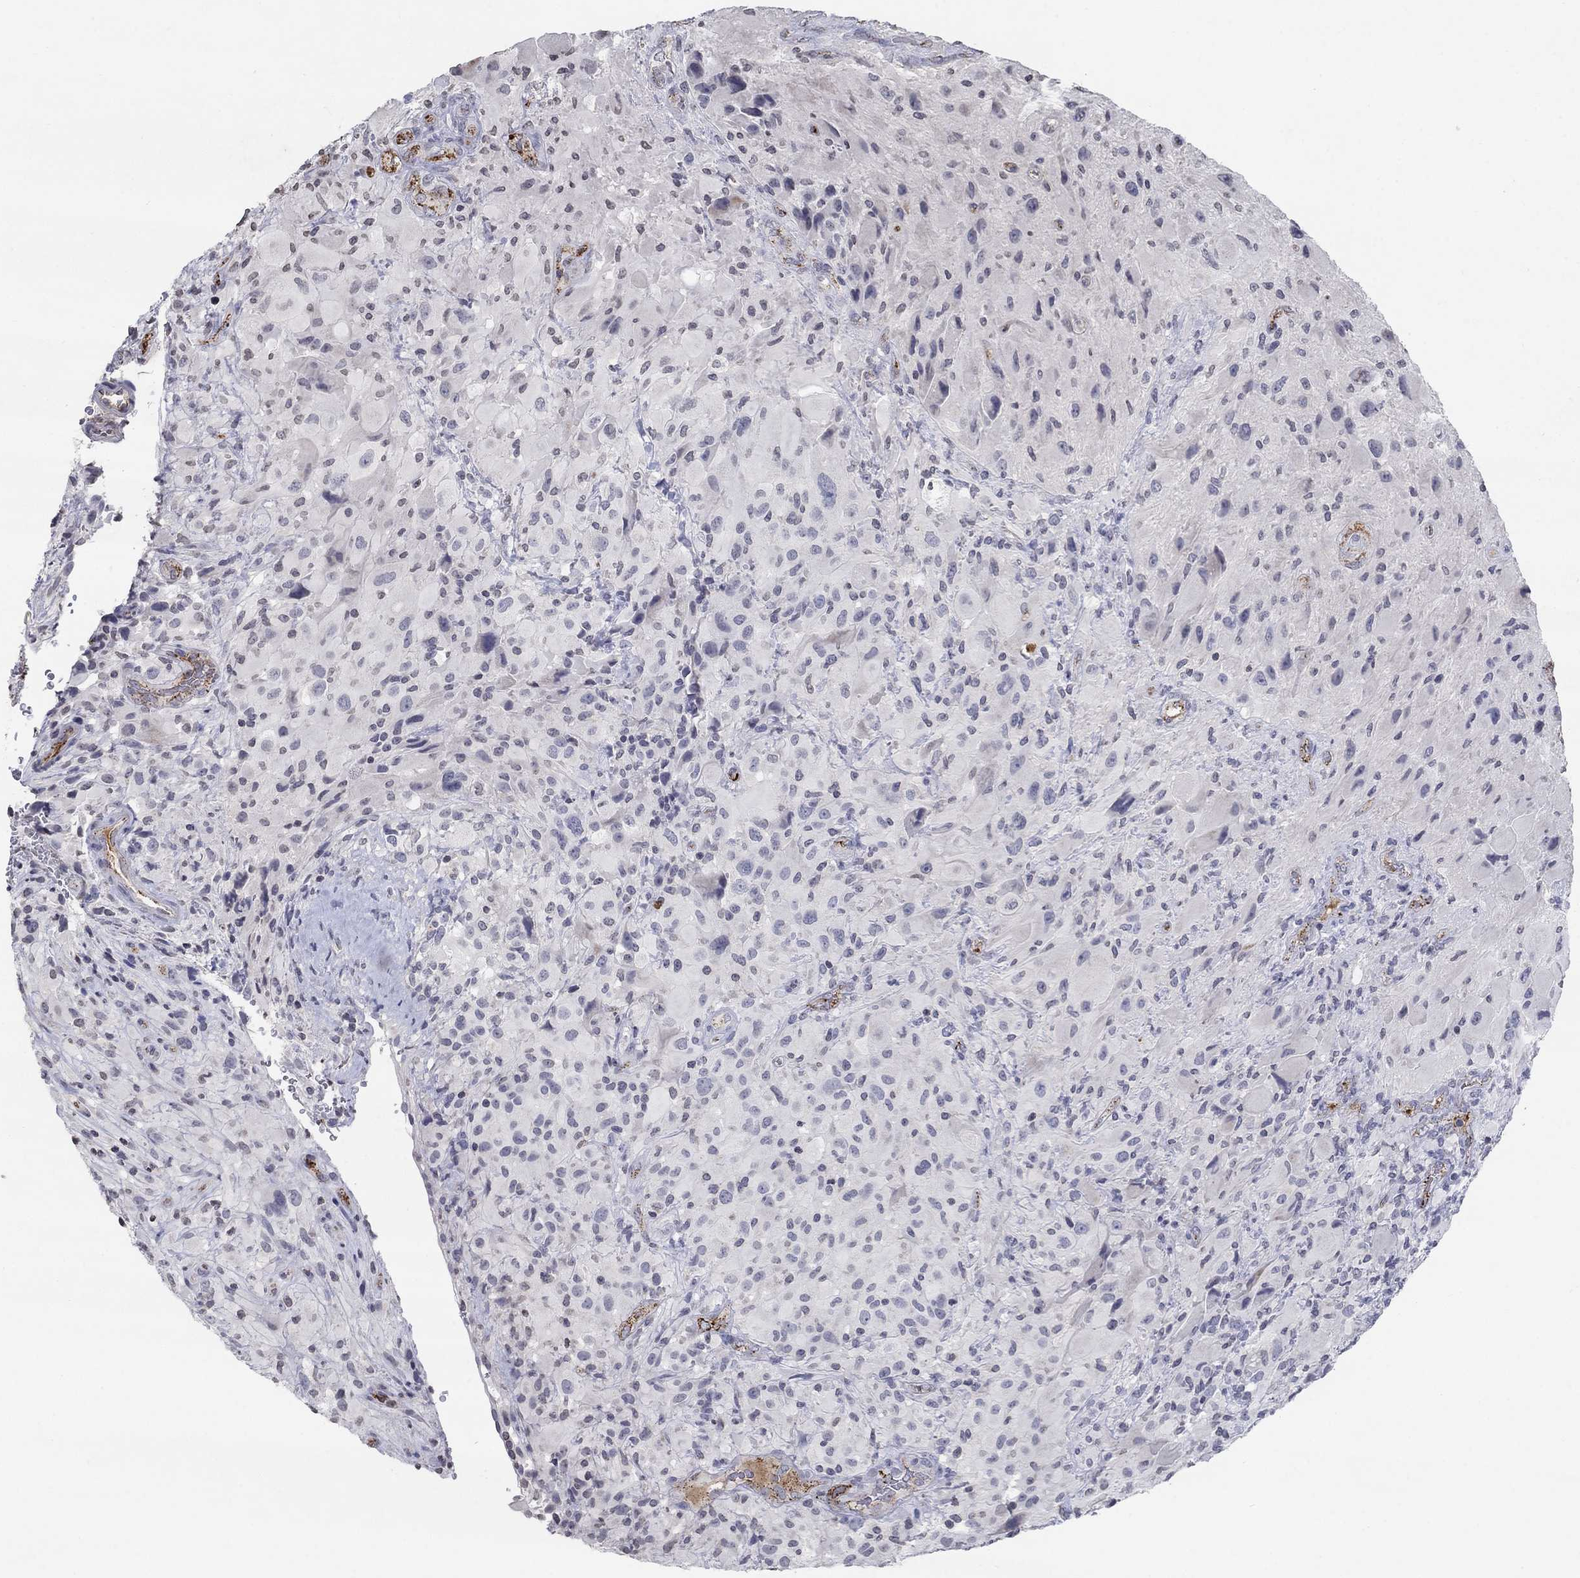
{"staining": {"intensity": "negative", "quantity": "none", "location": "none"}, "tissue": "glioma", "cell_type": "Tumor cells", "image_type": "cancer", "snomed": [{"axis": "morphology", "description": "Glioma, malignant, High grade"}, {"axis": "topography", "description": "Cerebral cortex"}], "caption": "Immunohistochemistry of human high-grade glioma (malignant) displays no expression in tumor cells. (DAB immunohistochemistry visualized using brightfield microscopy, high magnification).", "gene": "TINAG", "patient": {"sex": "male", "age": 35}}